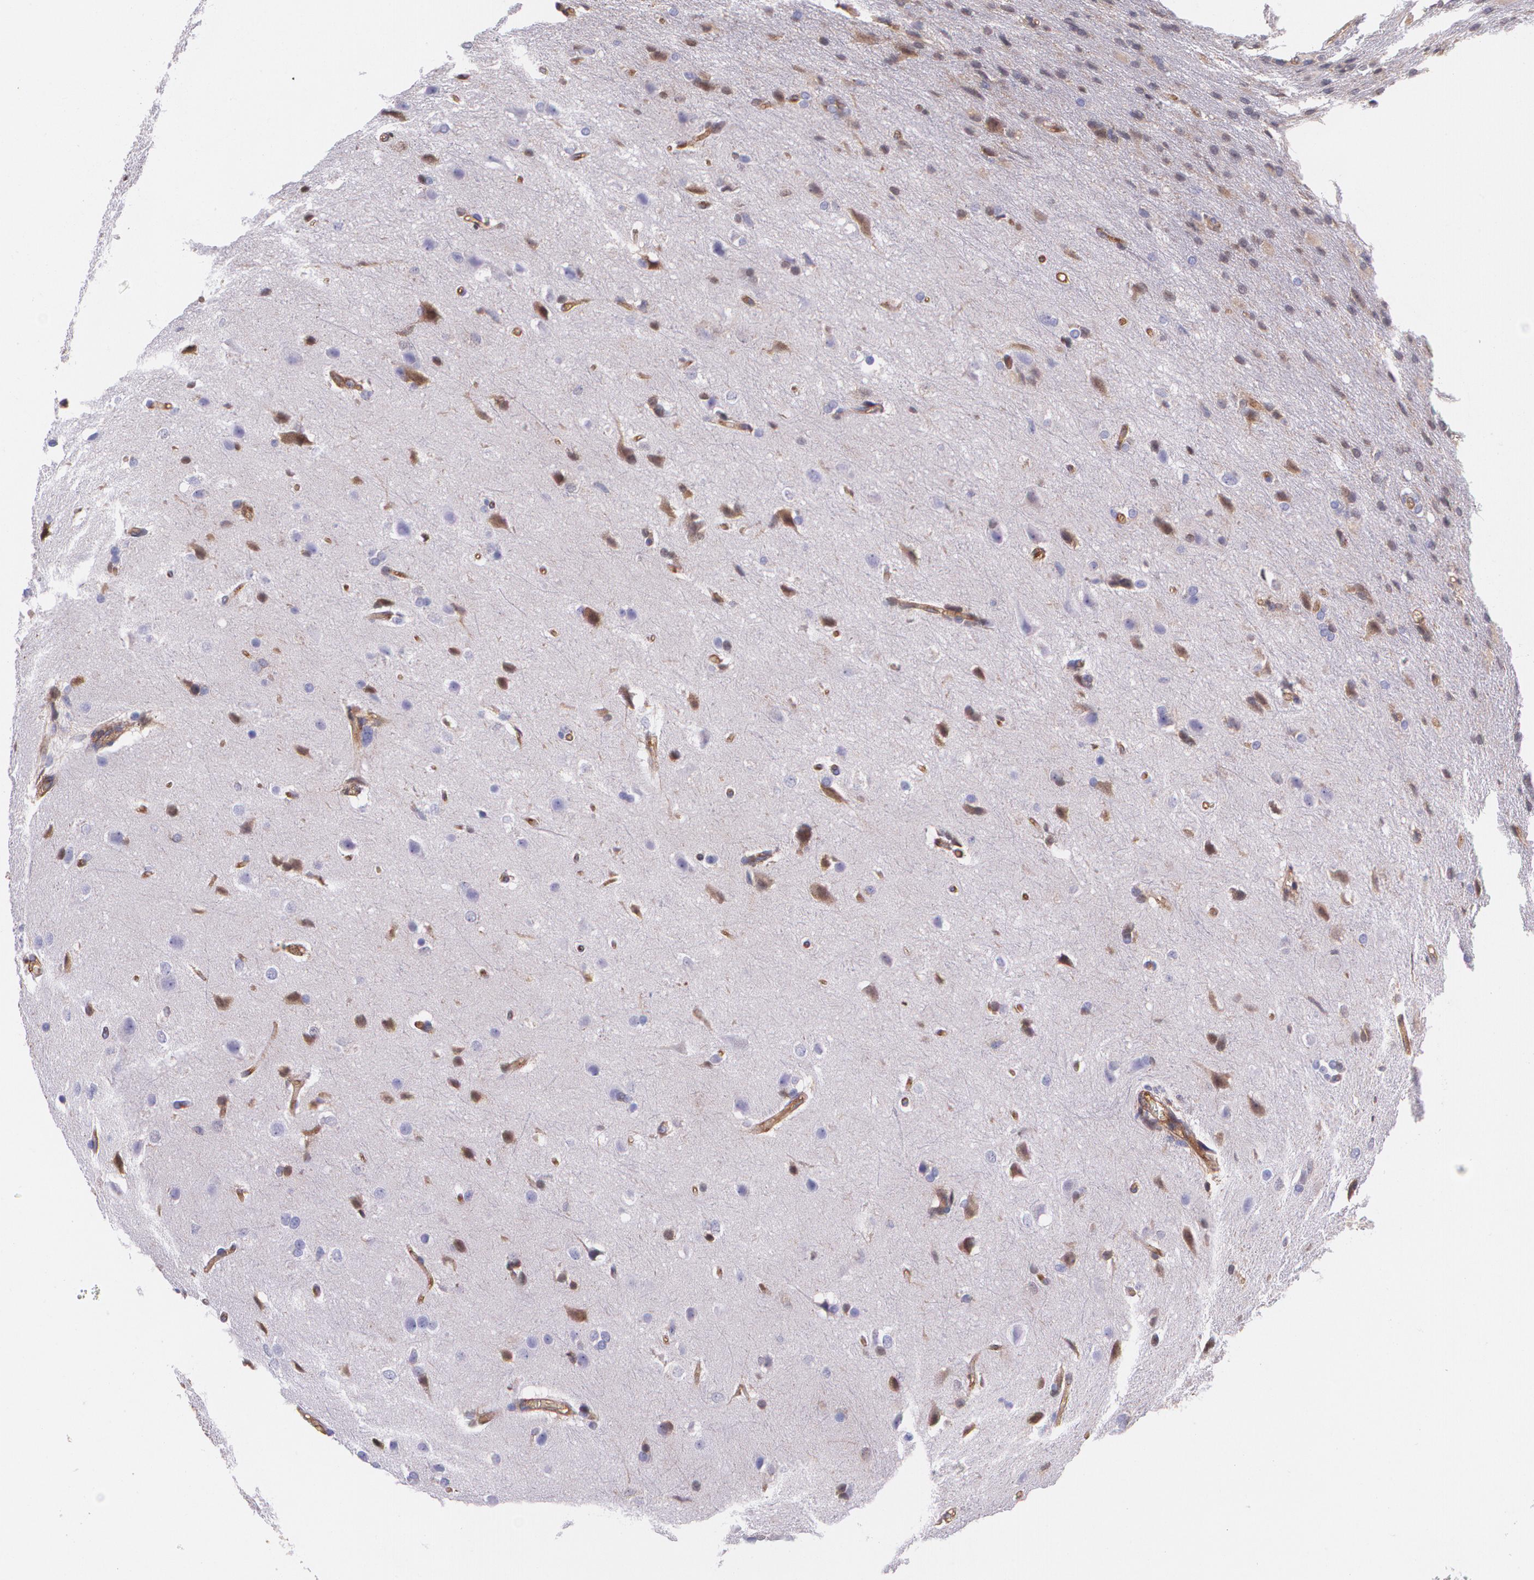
{"staining": {"intensity": "moderate", "quantity": "<25%", "location": "cytoplasmic/membranous"}, "tissue": "glioma", "cell_type": "Tumor cells", "image_type": "cancer", "snomed": [{"axis": "morphology", "description": "Glioma, malignant, High grade"}, {"axis": "topography", "description": "Brain"}], "caption": "Tumor cells reveal moderate cytoplasmic/membranous positivity in approximately <25% of cells in glioma. (DAB (3,3'-diaminobenzidine) = brown stain, brightfield microscopy at high magnification).", "gene": "B2M", "patient": {"sex": "male", "age": 68}}